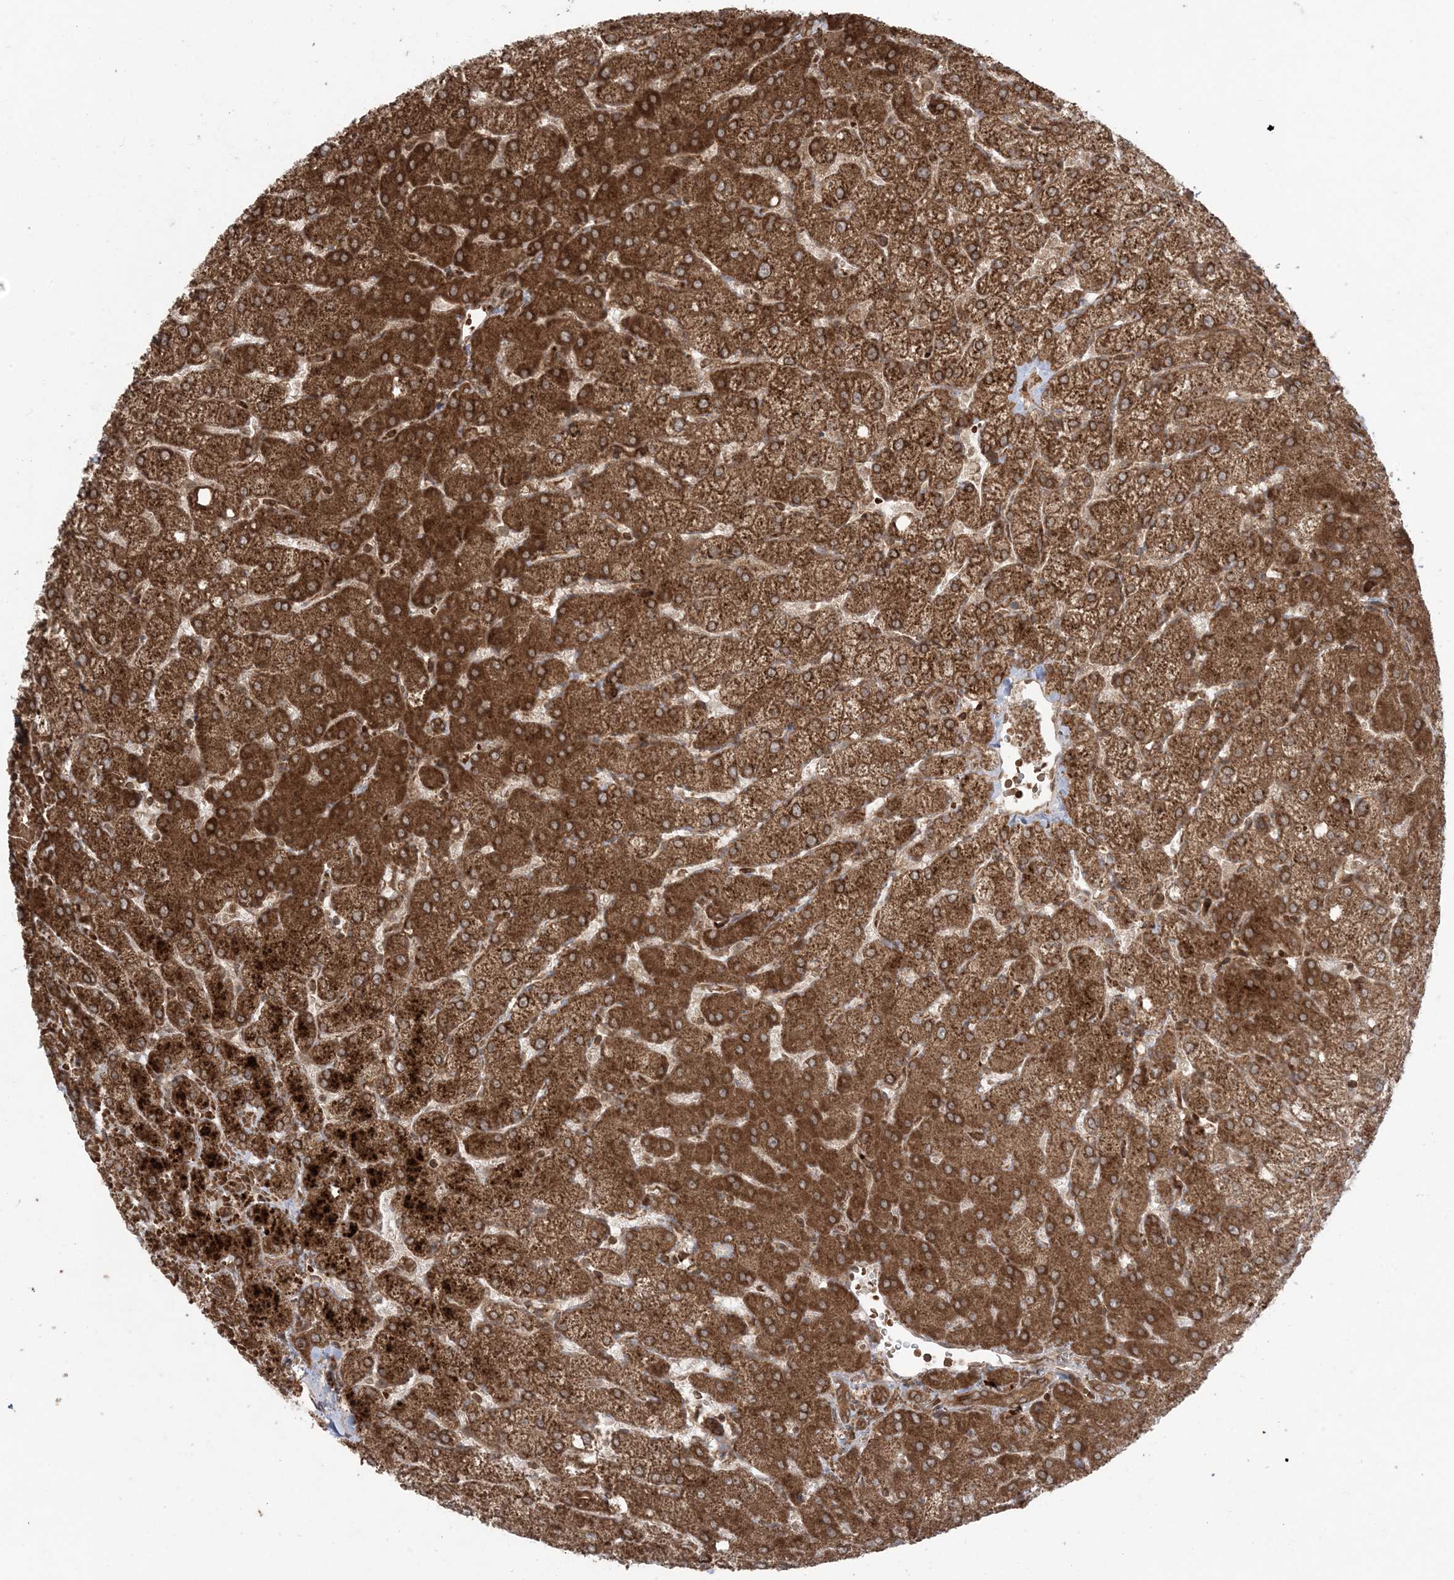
{"staining": {"intensity": "moderate", "quantity": ">75%", "location": "cytoplasmic/membranous"}, "tissue": "liver", "cell_type": "Cholangiocytes", "image_type": "normal", "snomed": [{"axis": "morphology", "description": "Normal tissue, NOS"}, {"axis": "topography", "description": "Liver"}], "caption": "Protein expression analysis of normal human liver reveals moderate cytoplasmic/membranous staining in about >75% of cholangiocytes.", "gene": "DDX19B", "patient": {"sex": "female", "age": 54}}